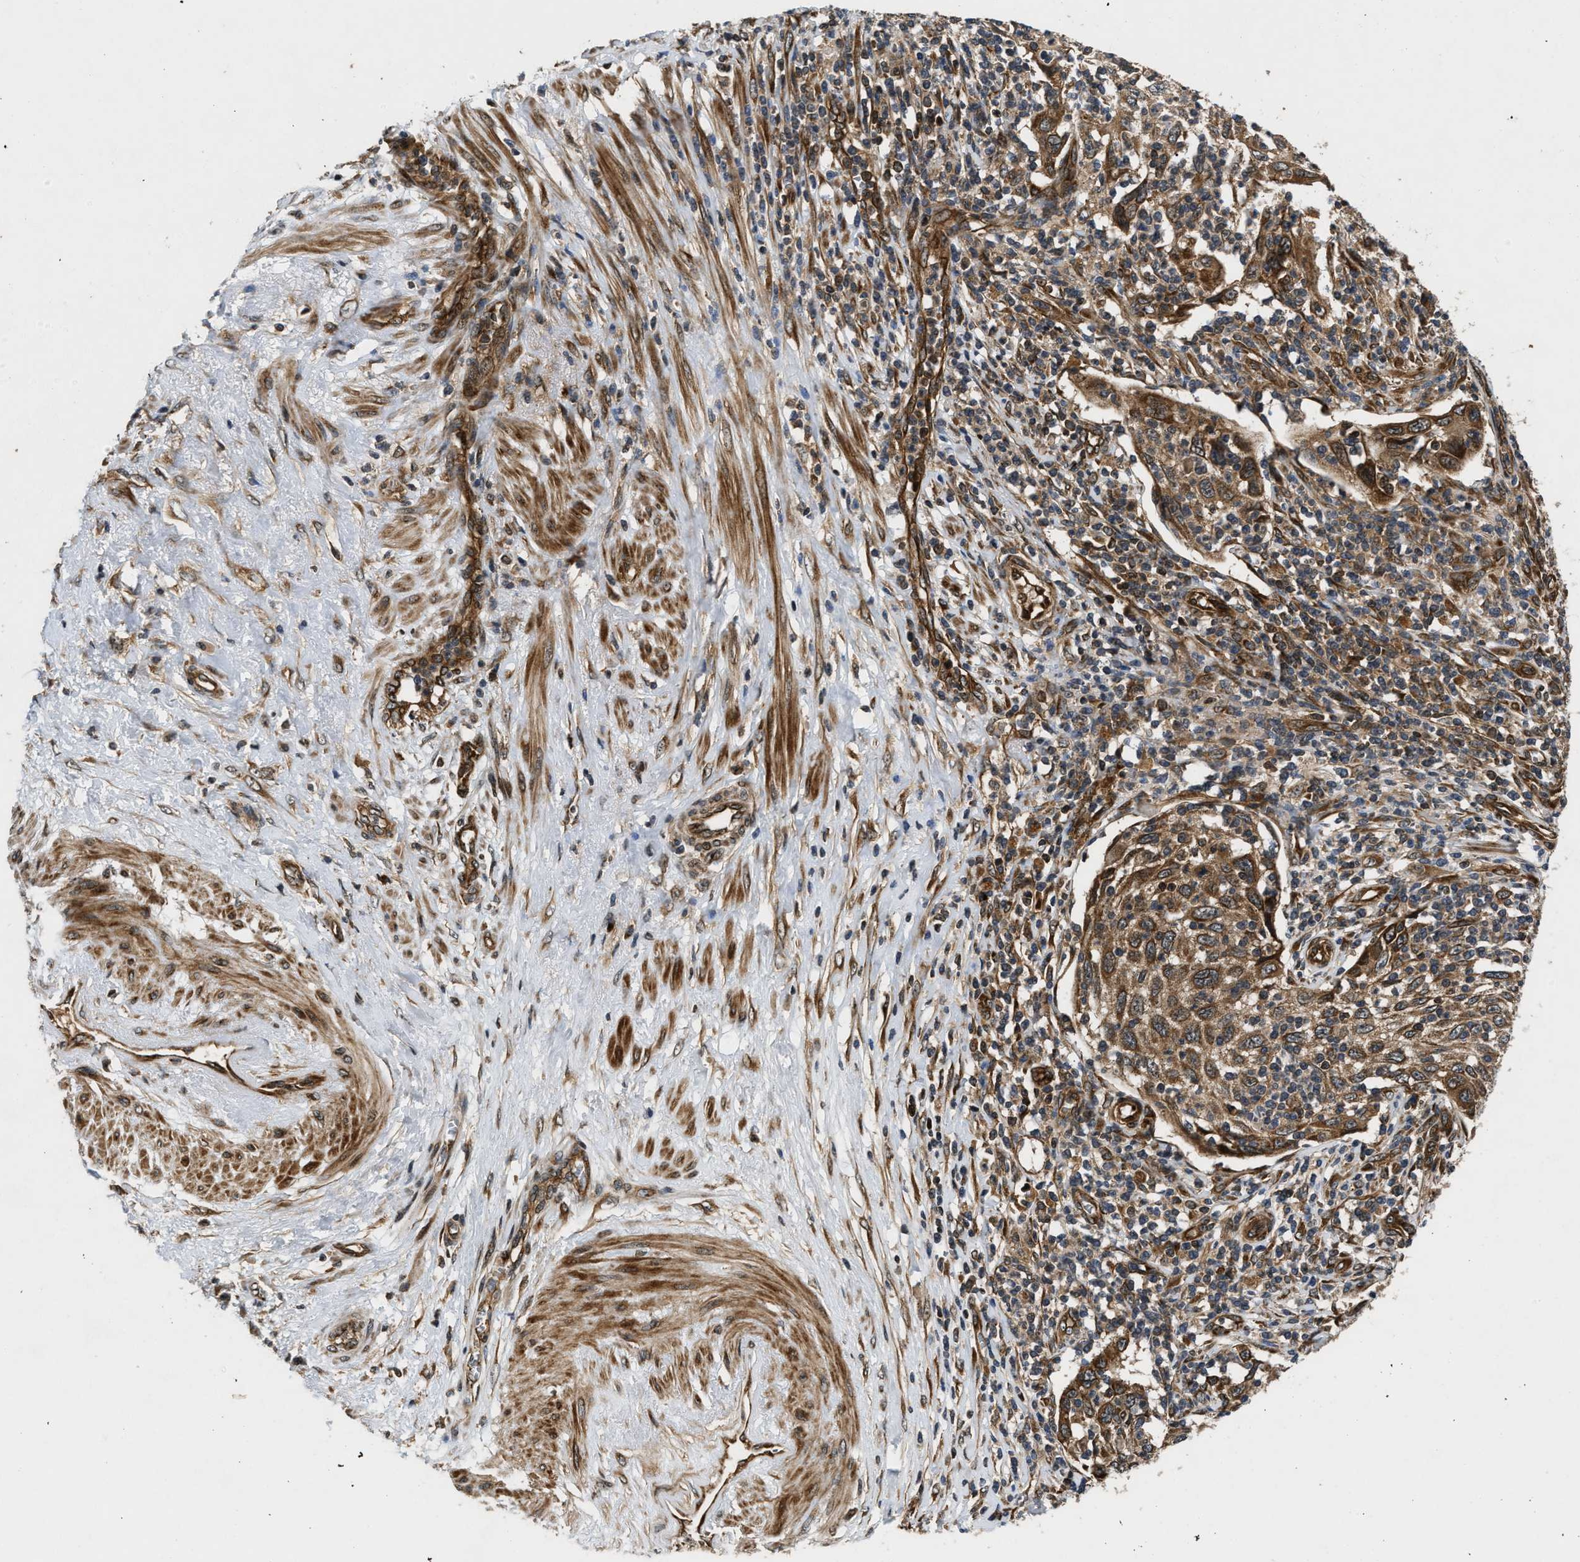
{"staining": {"intensity": "strong", "quantity": ">75%", "location": "cytoplasmic/membranous"}, "tissue": "cervical cancer", "cell_type": "Tumor cells", "image_type": "cancer", "snomed": [{"axis": "morphology", "description": "Squamous cell carcinoma, NOS"}, {"axis": "topography", "description": "Cervix"}], "caption": "Immunohistochemical staining of squamous cell carcinoma (cervical) reveals high levels of strong cytoplasmic/membranous expression in about >75% of tumor cells. The protein of interest is shown in brown color, while the nuclei are stained blue.", "gene": "PNPLA8", "patient": {"sex": "female", "age": 70}}